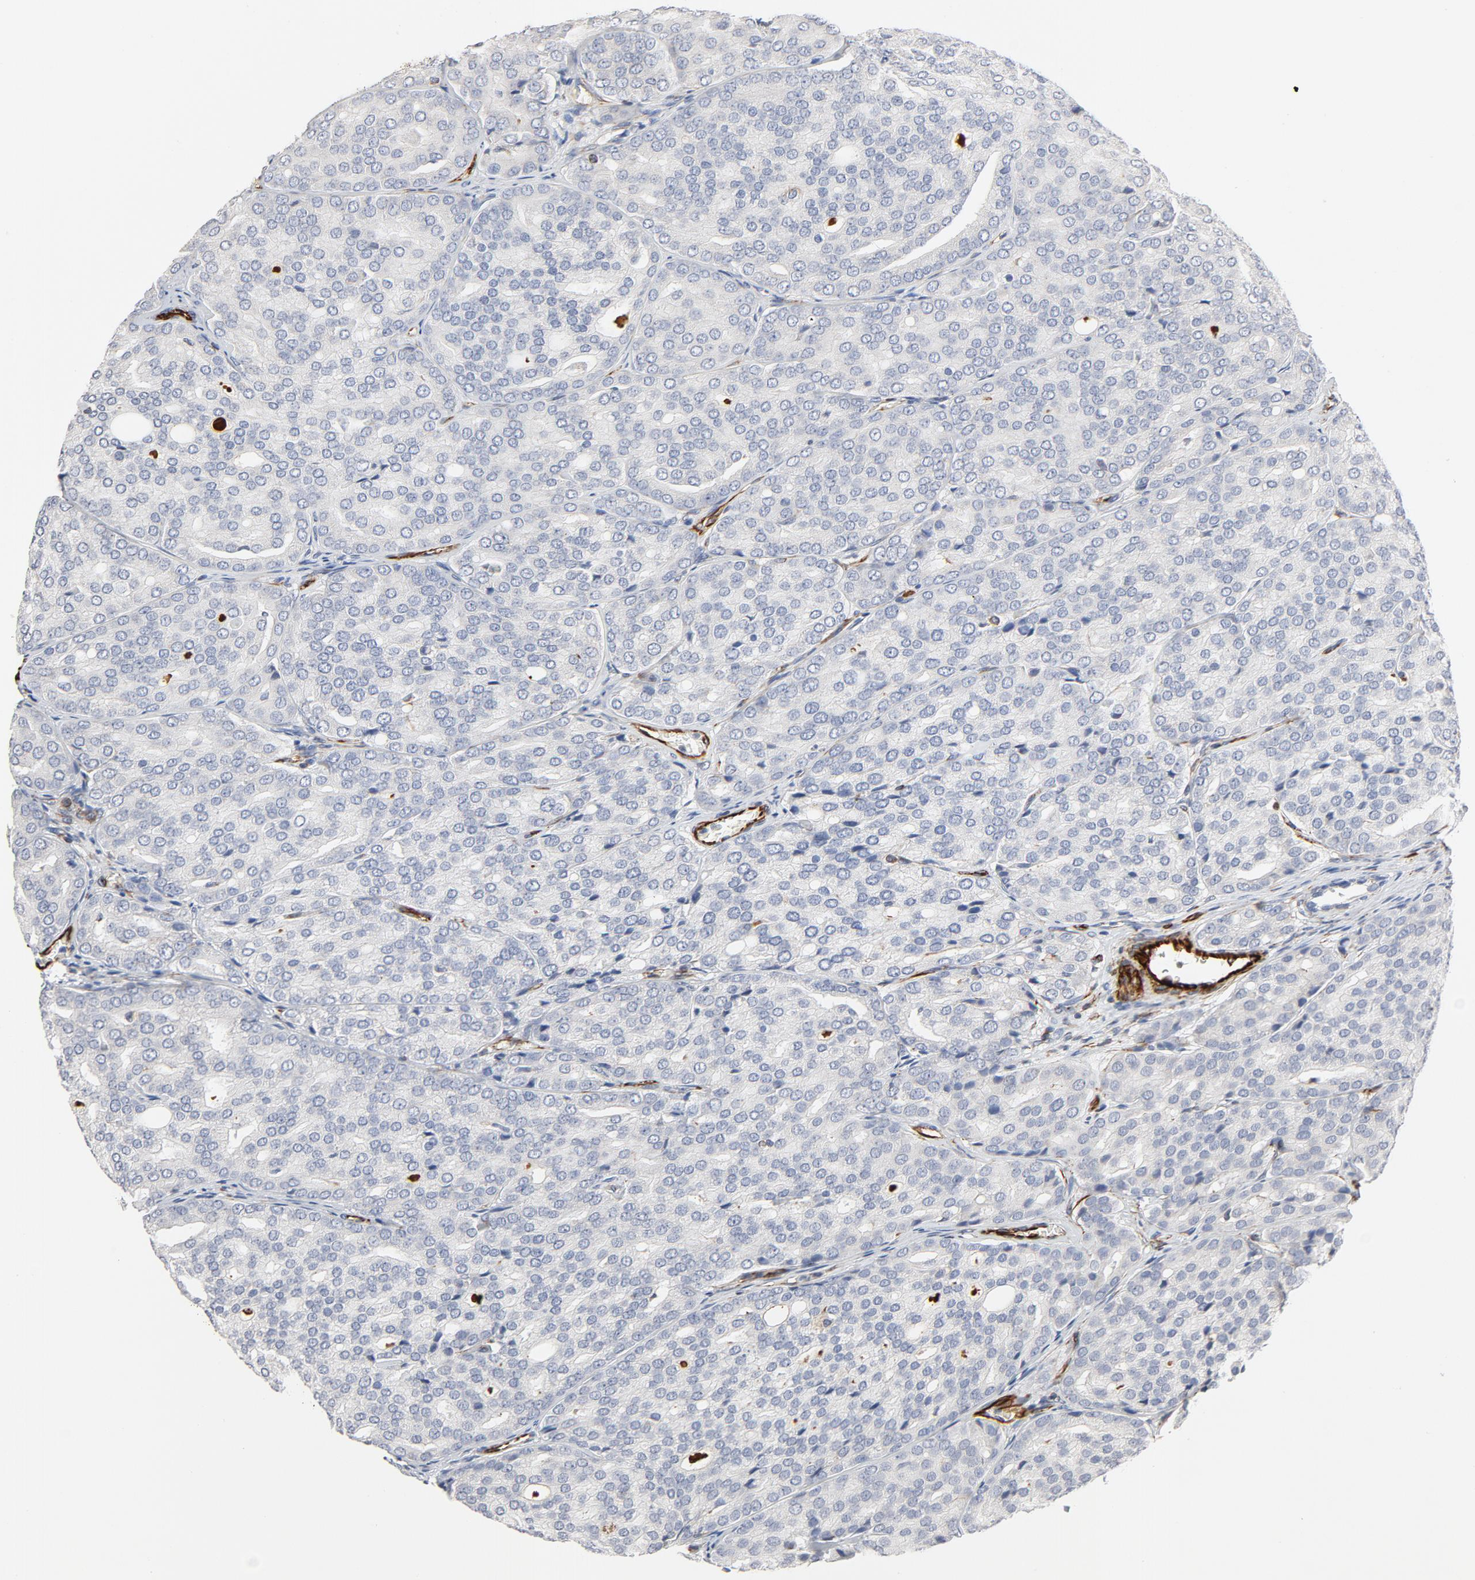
{"staining": {"intensity": "negative", "quantity": "none", "location": "none"}, "tissue": "prostate cancer", "cell_type": "Tumor cells", "image_type": "cancer", "snomed": [{"axis": "morphology", "description": "Adenocarcinoma, High grade"}, {"axis": "topography", "description": "Prostate"}], "caption": "Micrograph shows no significant protein expression in tumor cells of prostate adenocarcinoma (high-grade).", "gene": "FAM118A", "patient": {"sex": "male", "age": 64}}